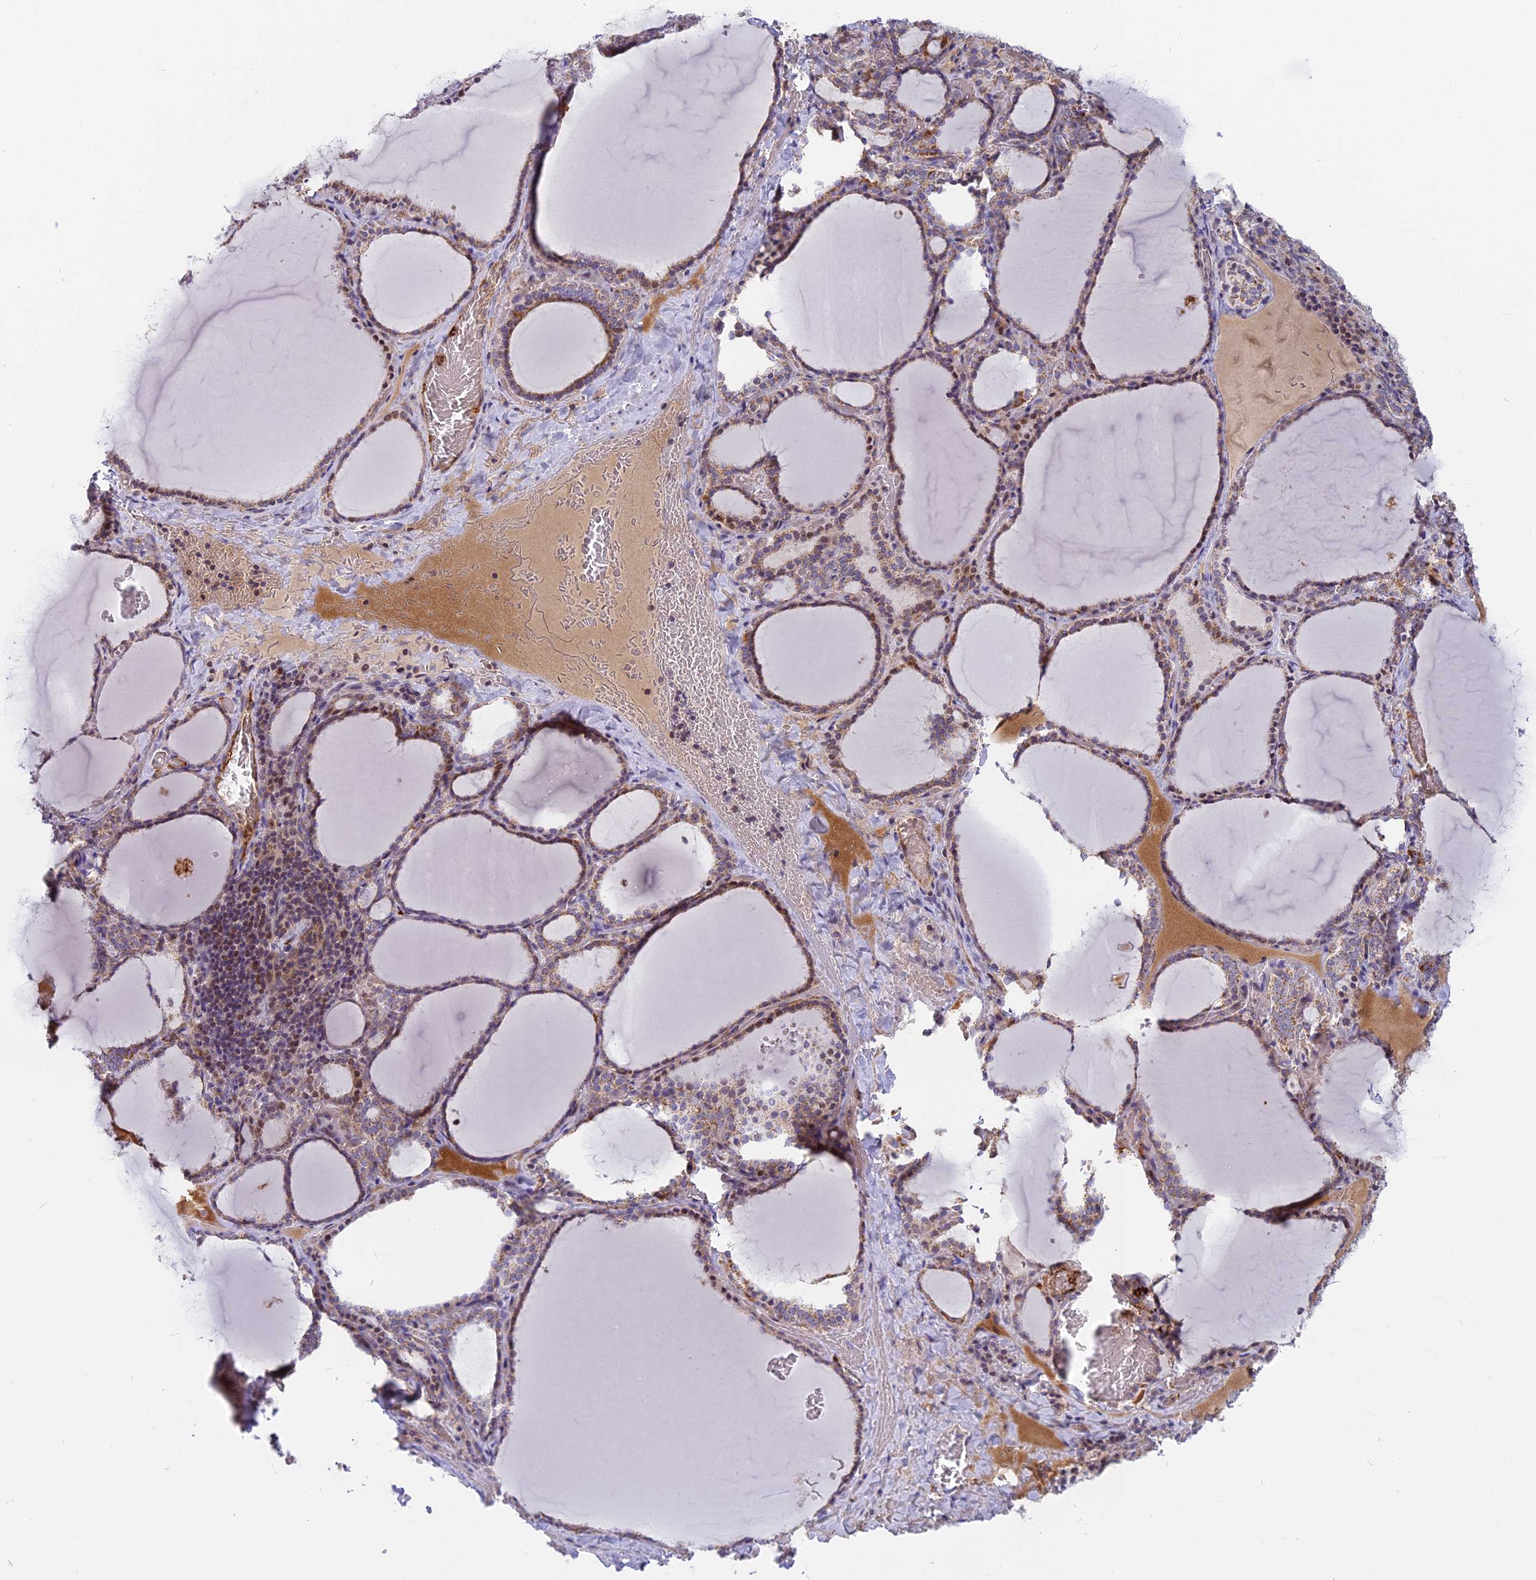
{"staining": {"intensity": "moderate", "quantity": "25%-75%", "location": "cytoplasmic/membranous"}, "tissue": "thyroid gland", "cell_type": "Glandular cells", "image_type": "normal", "snomed": [{"axis": "morphology", "description": "Normal tissue, NOS"}, {"axis": "topography", "description": "Thyroid gland"}], "caption": "A high-resolution photomicrograph shows IHC staining of unremarkable thyroid gland, which displays moderate cytoplasmic/membranous positivity in about 25%-75% of glandular cells.", "gene": "DTWD1", "patient": {"sex": "female", "age": 39}}